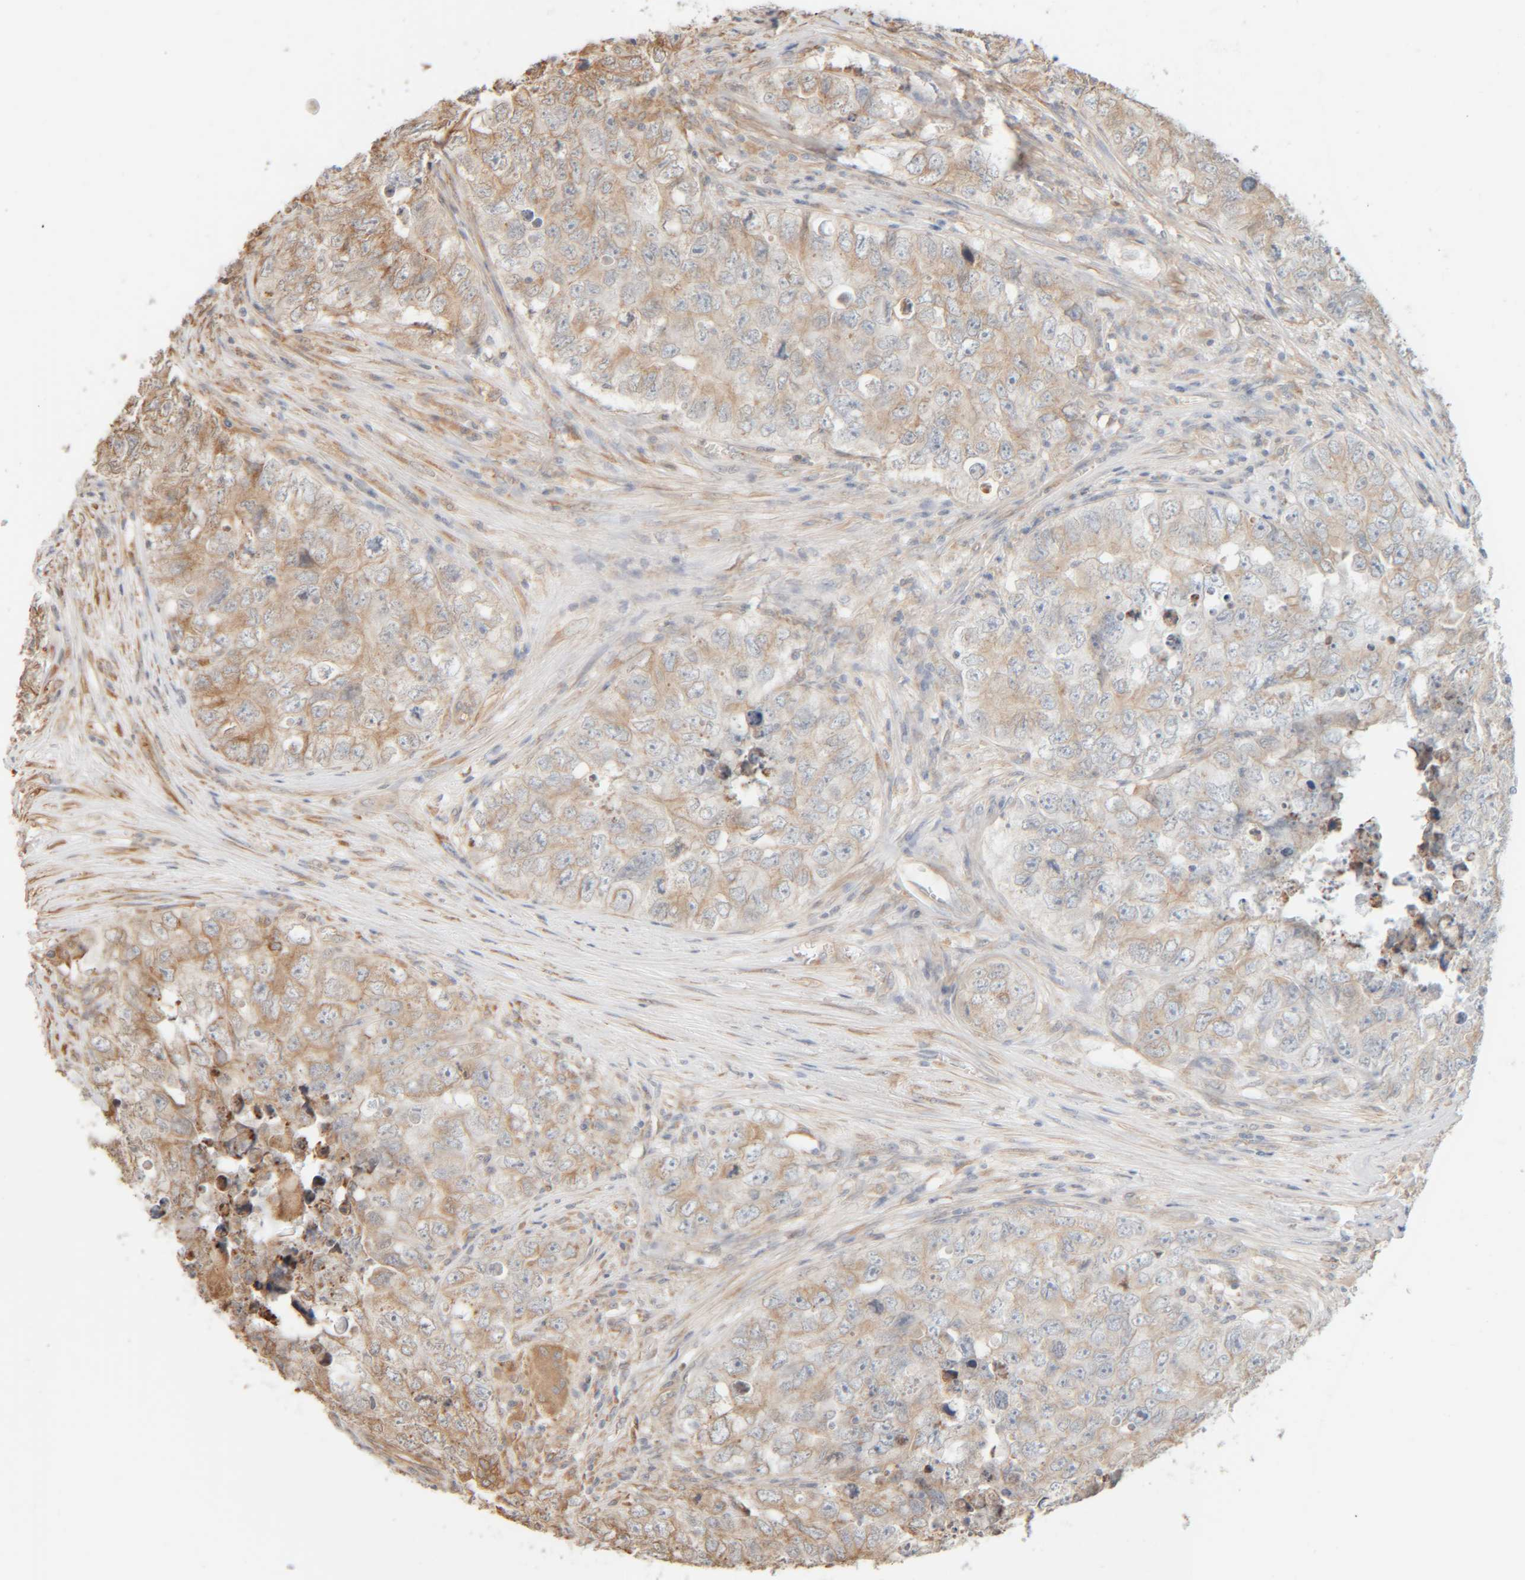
{"staining": {"intensity": "weak", "quantity": ">75%", "location": "cytoplasmic/membranous"}, "tissue": "testis cancer", "cell_type": "Tumor cells", "image_type": "cancer", "snomed": [{"axis": "morphology", "description": "Seminoma, NOS"}, {"axis": "morphology", "description": "Carcinoma, Embryonal, NOS"}, {"axis": "topography", "description": "Testis"}], "caption": "Immunohistochemical staining of human embryonal carcinoma (testis) reveals low levels of weak cytoplasmic/membranous protein positivity in about >75% of tumor cells. Nuclei are stained in blue.", "gene": "INTS1", "patient": {"sex": "male", "age": 43}}